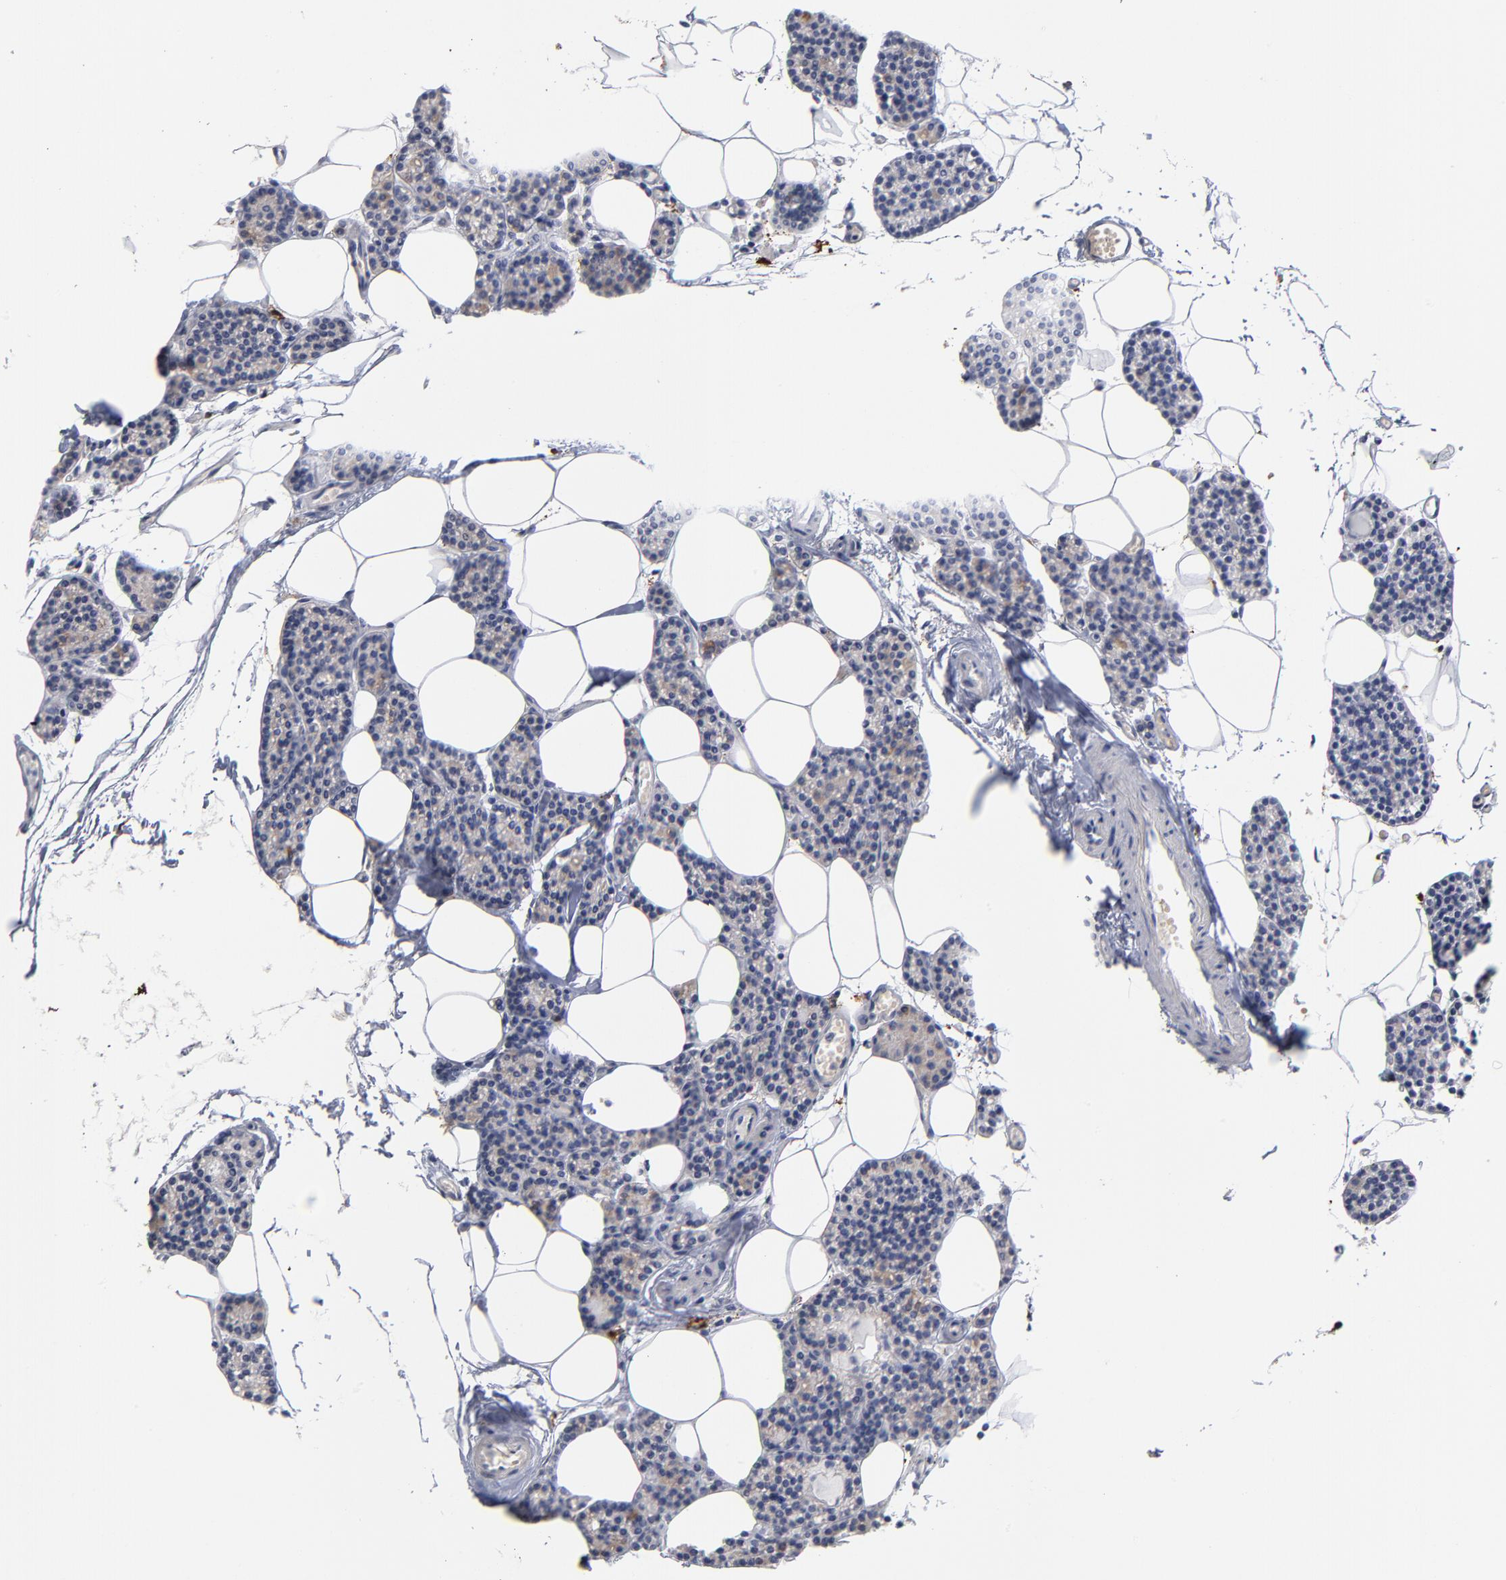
{"staining": {"intensity": "negative", "quantity": "none", "location": "none"}, "tissue": "parathyroid gland", "cell_type": "Glandular cells", "image_type": "normal", "snomed": [{"axis": "morphology", "description": "Normal tissue, NOS"}, {"axis": "topography", "description": "Parathyroid gland"}], "caption": "Immunohistochemistry (IHC) photomicrograph of benign parathyroid gland stained for a protein (brown), which exhibits no expression in glandular cells. The staining is performed using DAB brown chromogen with nuclei counter-stained in using hematoxylin.", "gene": "PTP4A1", "patient": {"sex": "female", "age": 66}}